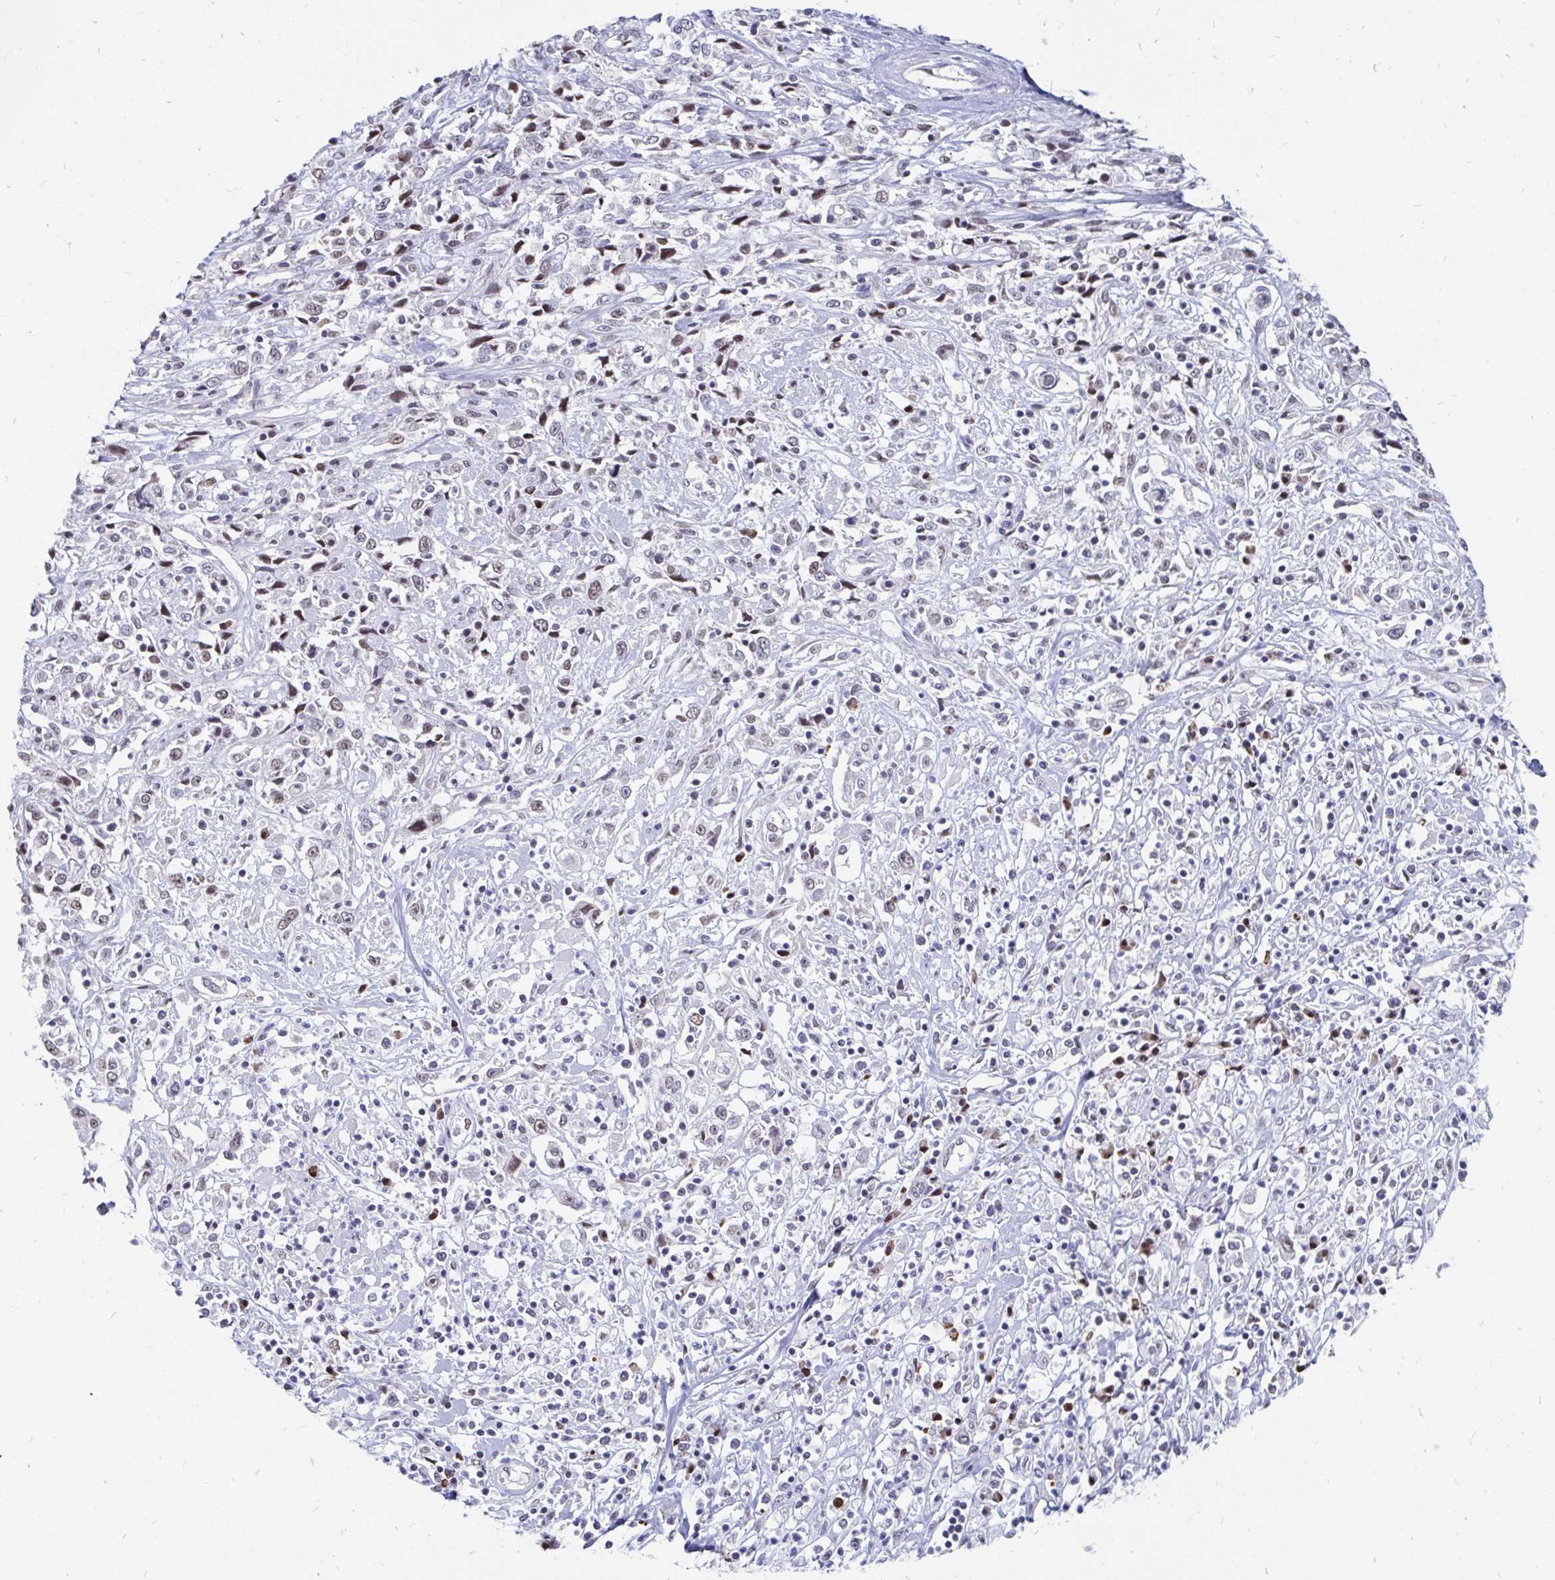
{"staining": {"intensity": "weak", "quantity": "<25%", "location": "nuclear"}, "tissue": "cervical cancer", "cell_type": "Tumor cells", "image_type": "cancer", "snomed": [{"axis": "morphology", "description": "Adenocarcinoma, NOS"}, {"axis": "topography", "description": "Cervix"}], "caption": "This photomicrograph is of adenocarcinoma (cervical) stained with immunohistochemistry (IHC) to label a protein in brown with the nuclei are counter-stained blue. There is no positivity in tumor cells. Nuclei are stained in blue.", "gene": "TRIP12", "patient": {"sex": "female", "age": 40}}